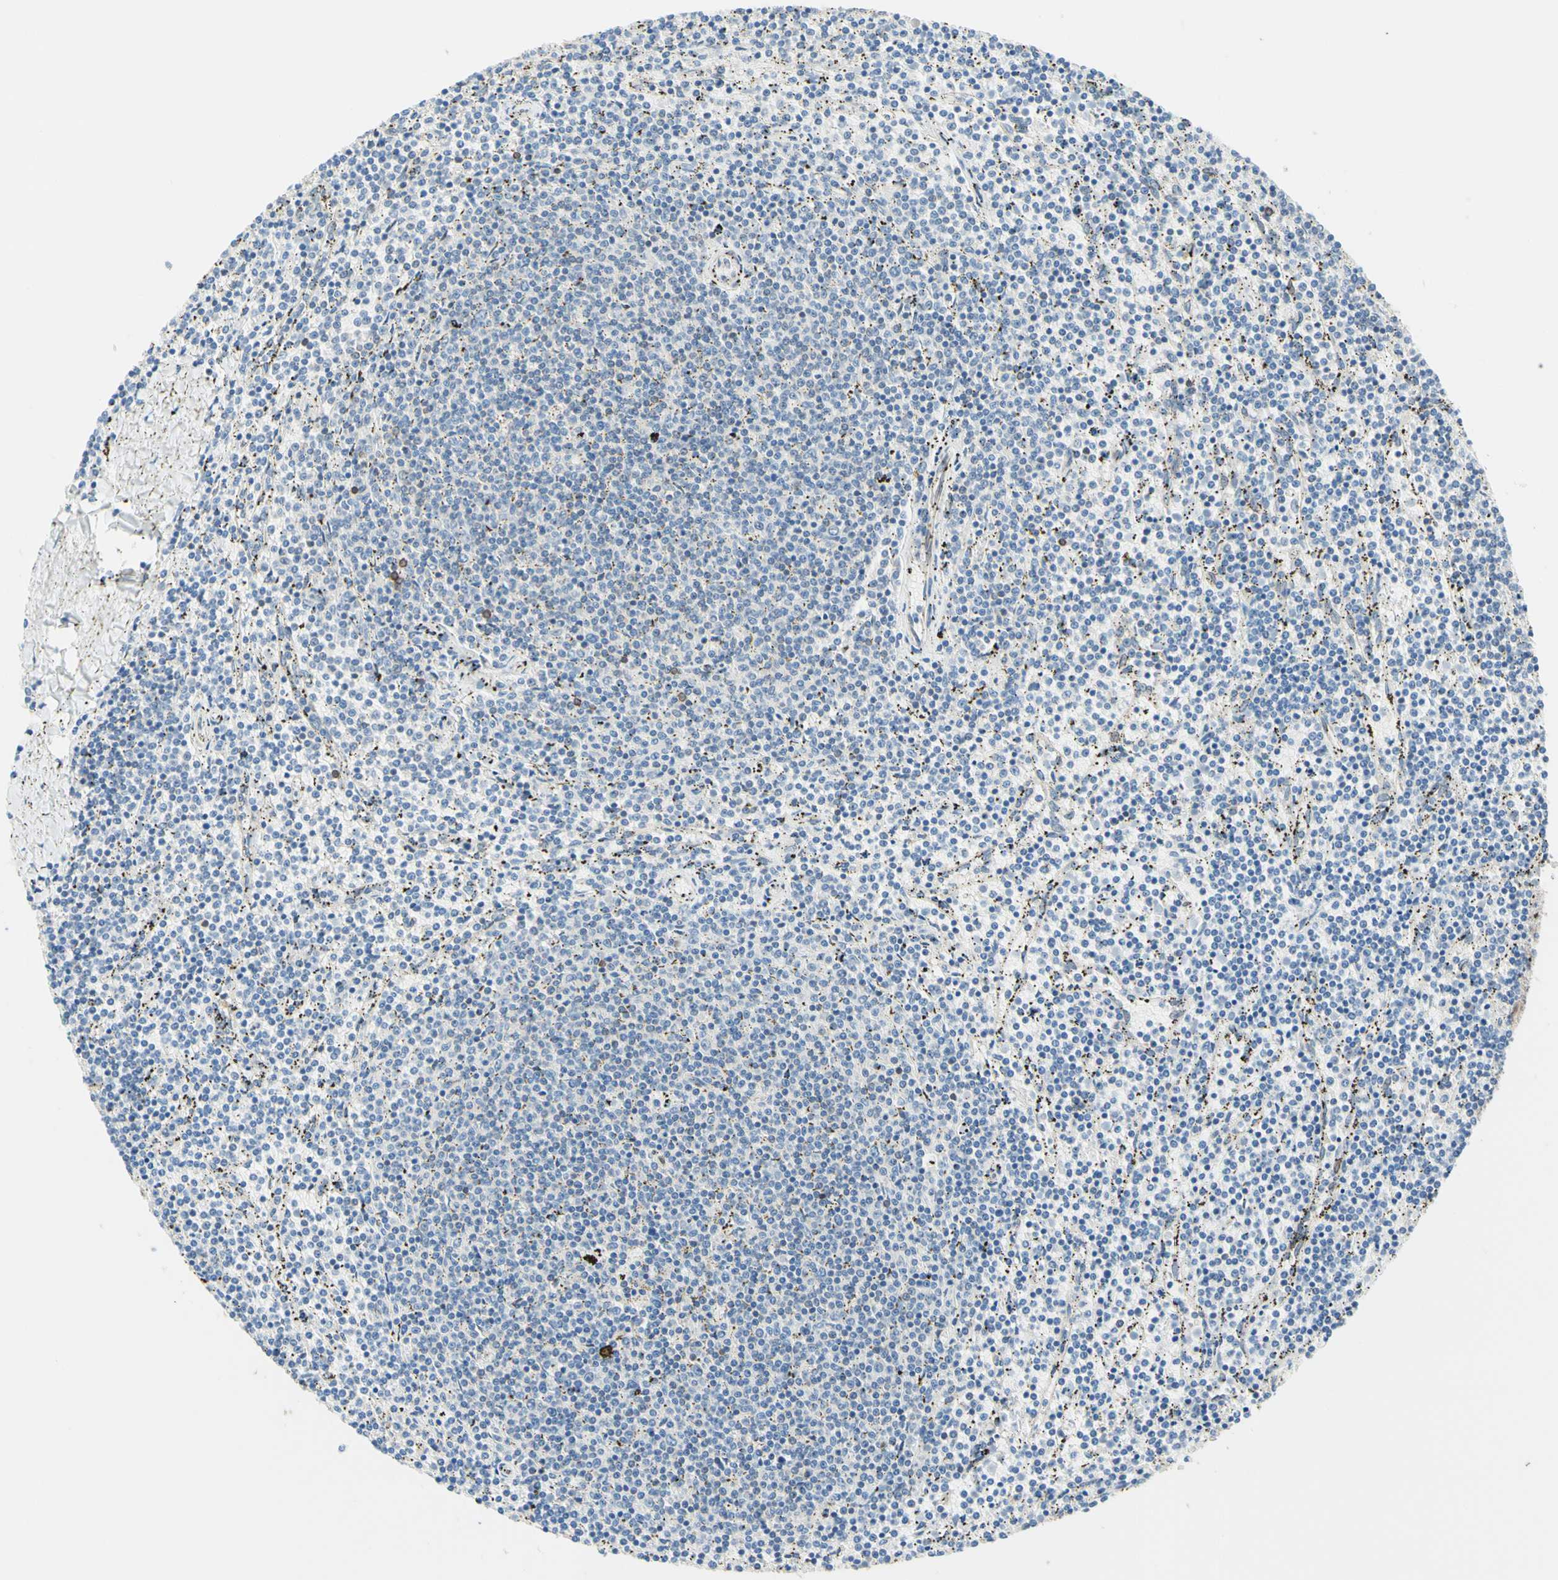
{"staining": {"intensity": "negative", "quantity": "none", "location": "none"}, "tissue": "lymphoma", "cell_type": "Tumor cells", "image_type": "cancer", "snomed": [{"axis": "morphology", "description": "Malignant lymphoma, non-Hodgkin's type, Low grade"}, {"axis": "topography", "description": "Spleen"}], "caption": "Tumor cells are negative for brown protein staining in malignant lymphoma, non-Hodgkin's type (low-grade).", "gene": "TRAF2", "patient": {"sex": "female", "age": 50}}